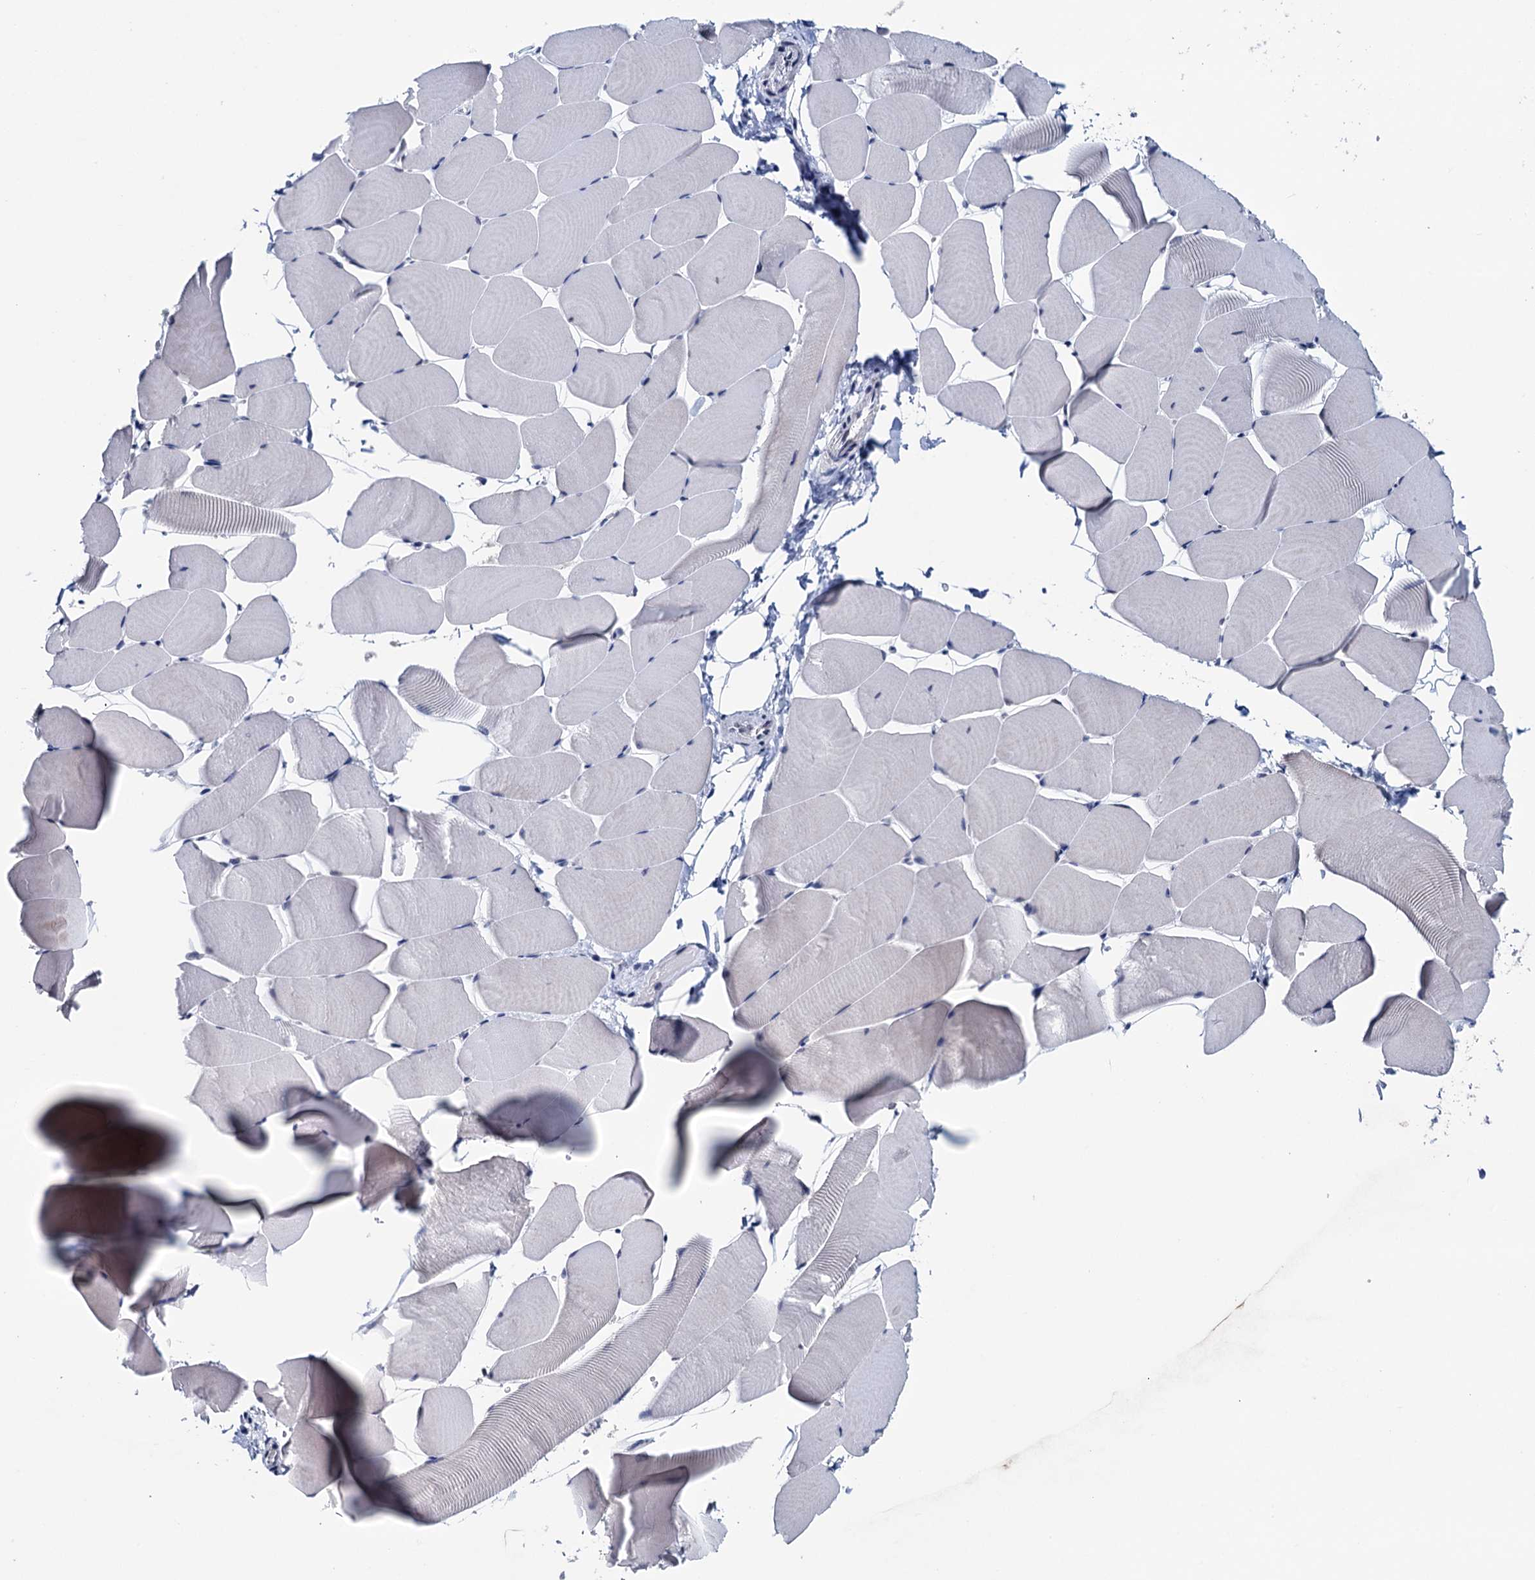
{"staining": {"intensity": "negative", "quantity": "none", "location": "none"}, "tissue": "skeletal muscle", "cell_type": "Myocytes", "image_type": "normal", "snomed": [{"axis": "morphology", "description": "Normal tissue, NOS"}, {"axis": "topography", "description": "Skeletal muscle"}], "caption": "The photomicrograph reveals no staining of myocytes in normal skeletal muscle.", "gene": "FNBP4", "patient": {"sex": "male", "age": 25}}